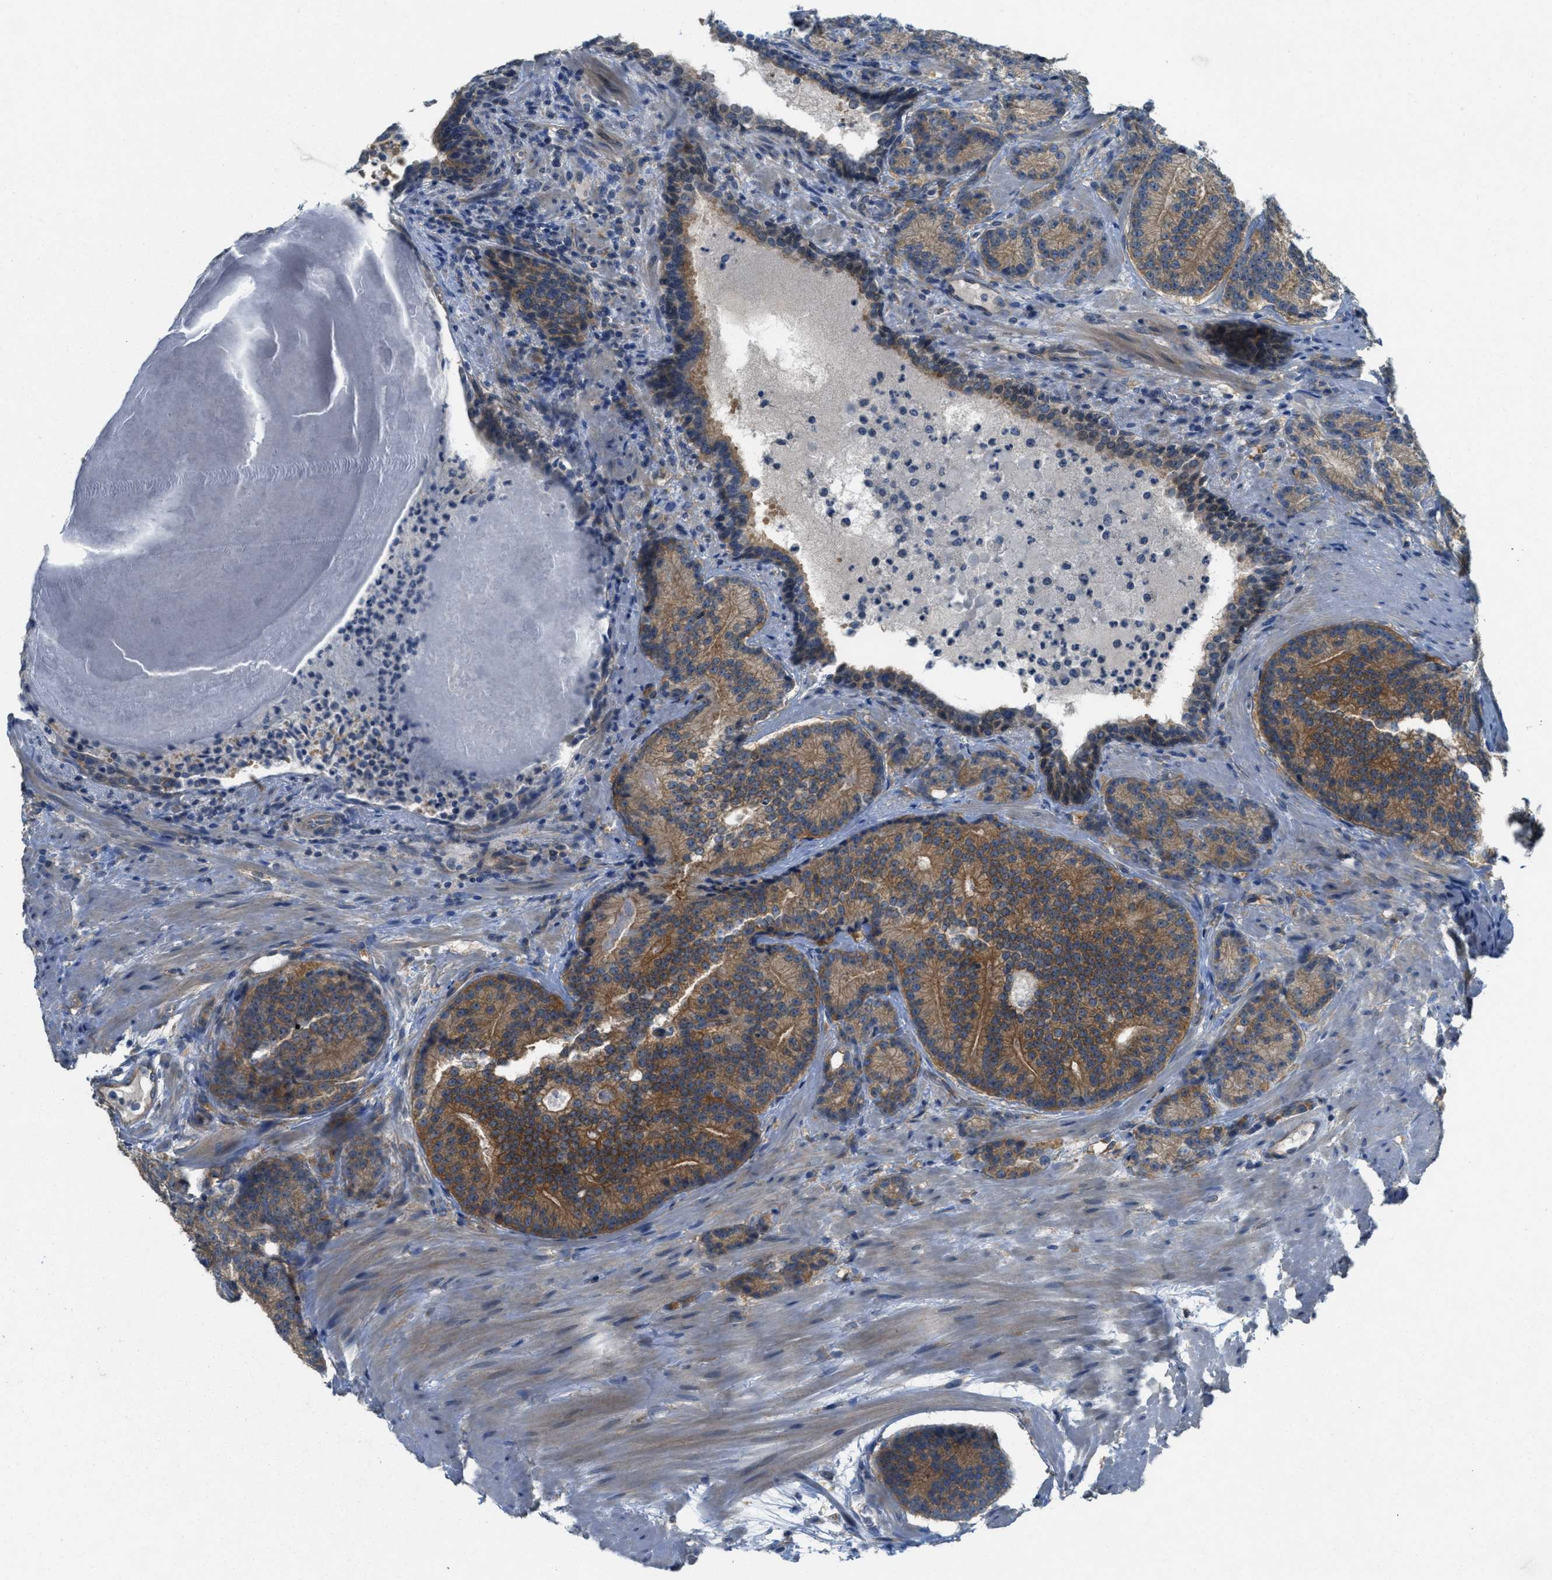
{"staining": {"intensity": "moderate", "quantity": ">75%", "location": "cytoplasmic/membranous"}, "tissue": "prostate cancer", "cell_type": "Tumor cells", "image_type": "cancer", "snomed": [{"axis": "morphology", "description": "Adenocarcinoma, High grade"}, {"axis": "topography", "description": "Prostate"}], "caption": "Immunohistochemical staining of prostate cancer (adenocarcinoma (high-grade)) exhibits moderate cytoplasmic/membranous protein positivity in approximately >75% of tumor cells. The protein is stained brown, and the nuclei are stained in blue (DAB (3,3'-diaminobenzidine) IHC with brightfield microscopy, high magnification).", "gene": "ZFYVE9", "patient": {"sex": "male", "age": 61}}